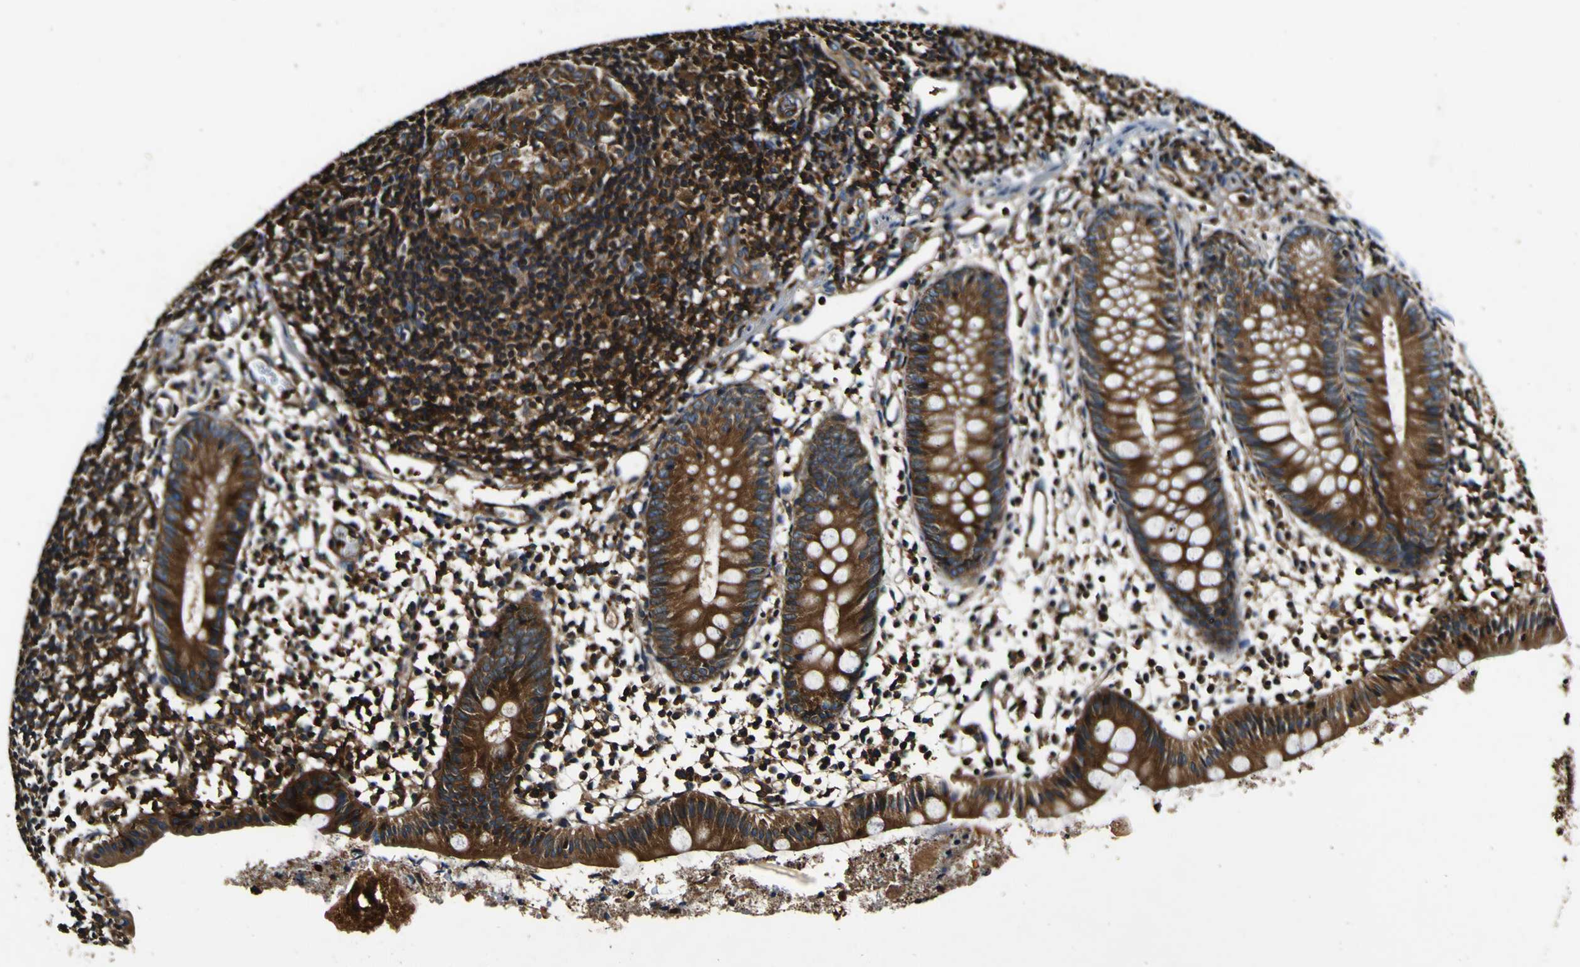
{"staining": {"intensity": "strong", "quantity": ">75%", "location": "cytoplasmic/membranous"}, "tissue": "appendix", "cell_type": "Glandular cells", "image_type": "normal", "snomed": [{"axis": "morphology", "description": "Normal tissue, NOS"}, {"axis": "topography", "description": "Appendix"}], "caption": "Immunohistochemistry photomicrograph of normal appendix stained for a protein (brown), which exhibits high levels of strong cytoplasmic/membranous positivity in about >75% of glandular cells.", "gene": "RHOT2", "patient": {"sex": "female", "age": 20}}